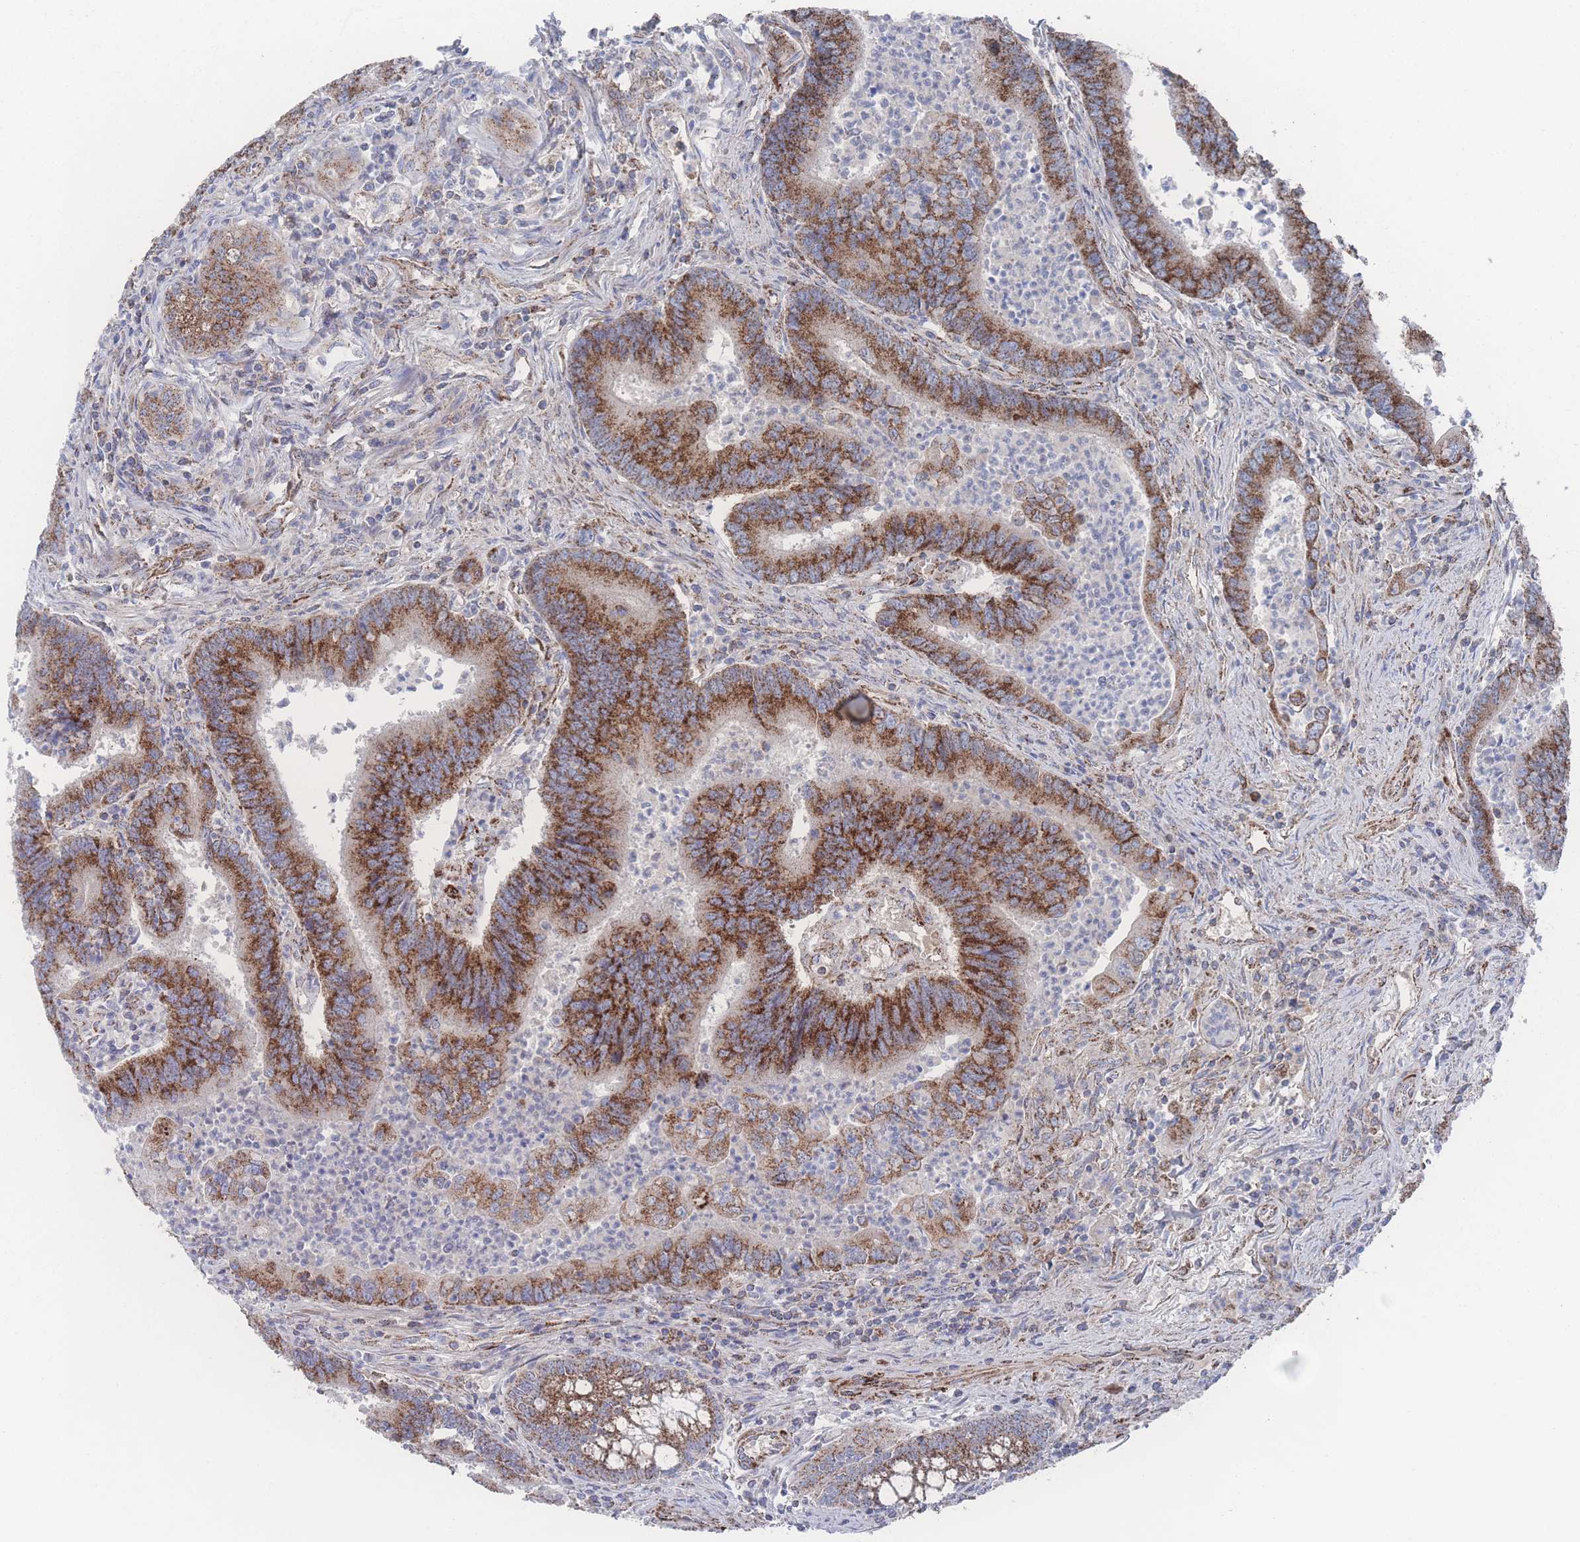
{"staining": {"intensity": "strong", "quantity": ">75%", "location": "cytoplasmic/membranous"}, "tissue": "colorectal cancer", "cell_type": "Tumor cells", "image_type": "cancer", "snomed": [{"axis": "morphology", "description": "Adenocarcinoma, NOS"}, {"axis": "topography", "description": "Colon"}], "caption": "Immunohistochemistry (IHC) of human colorectal adenocarcinoma displays high levels of strong cytoplasmic/membranous expression in about >75% of tumor cells.", "gene": "PEX14", "patient": {"sex": "female", "age": 67}}